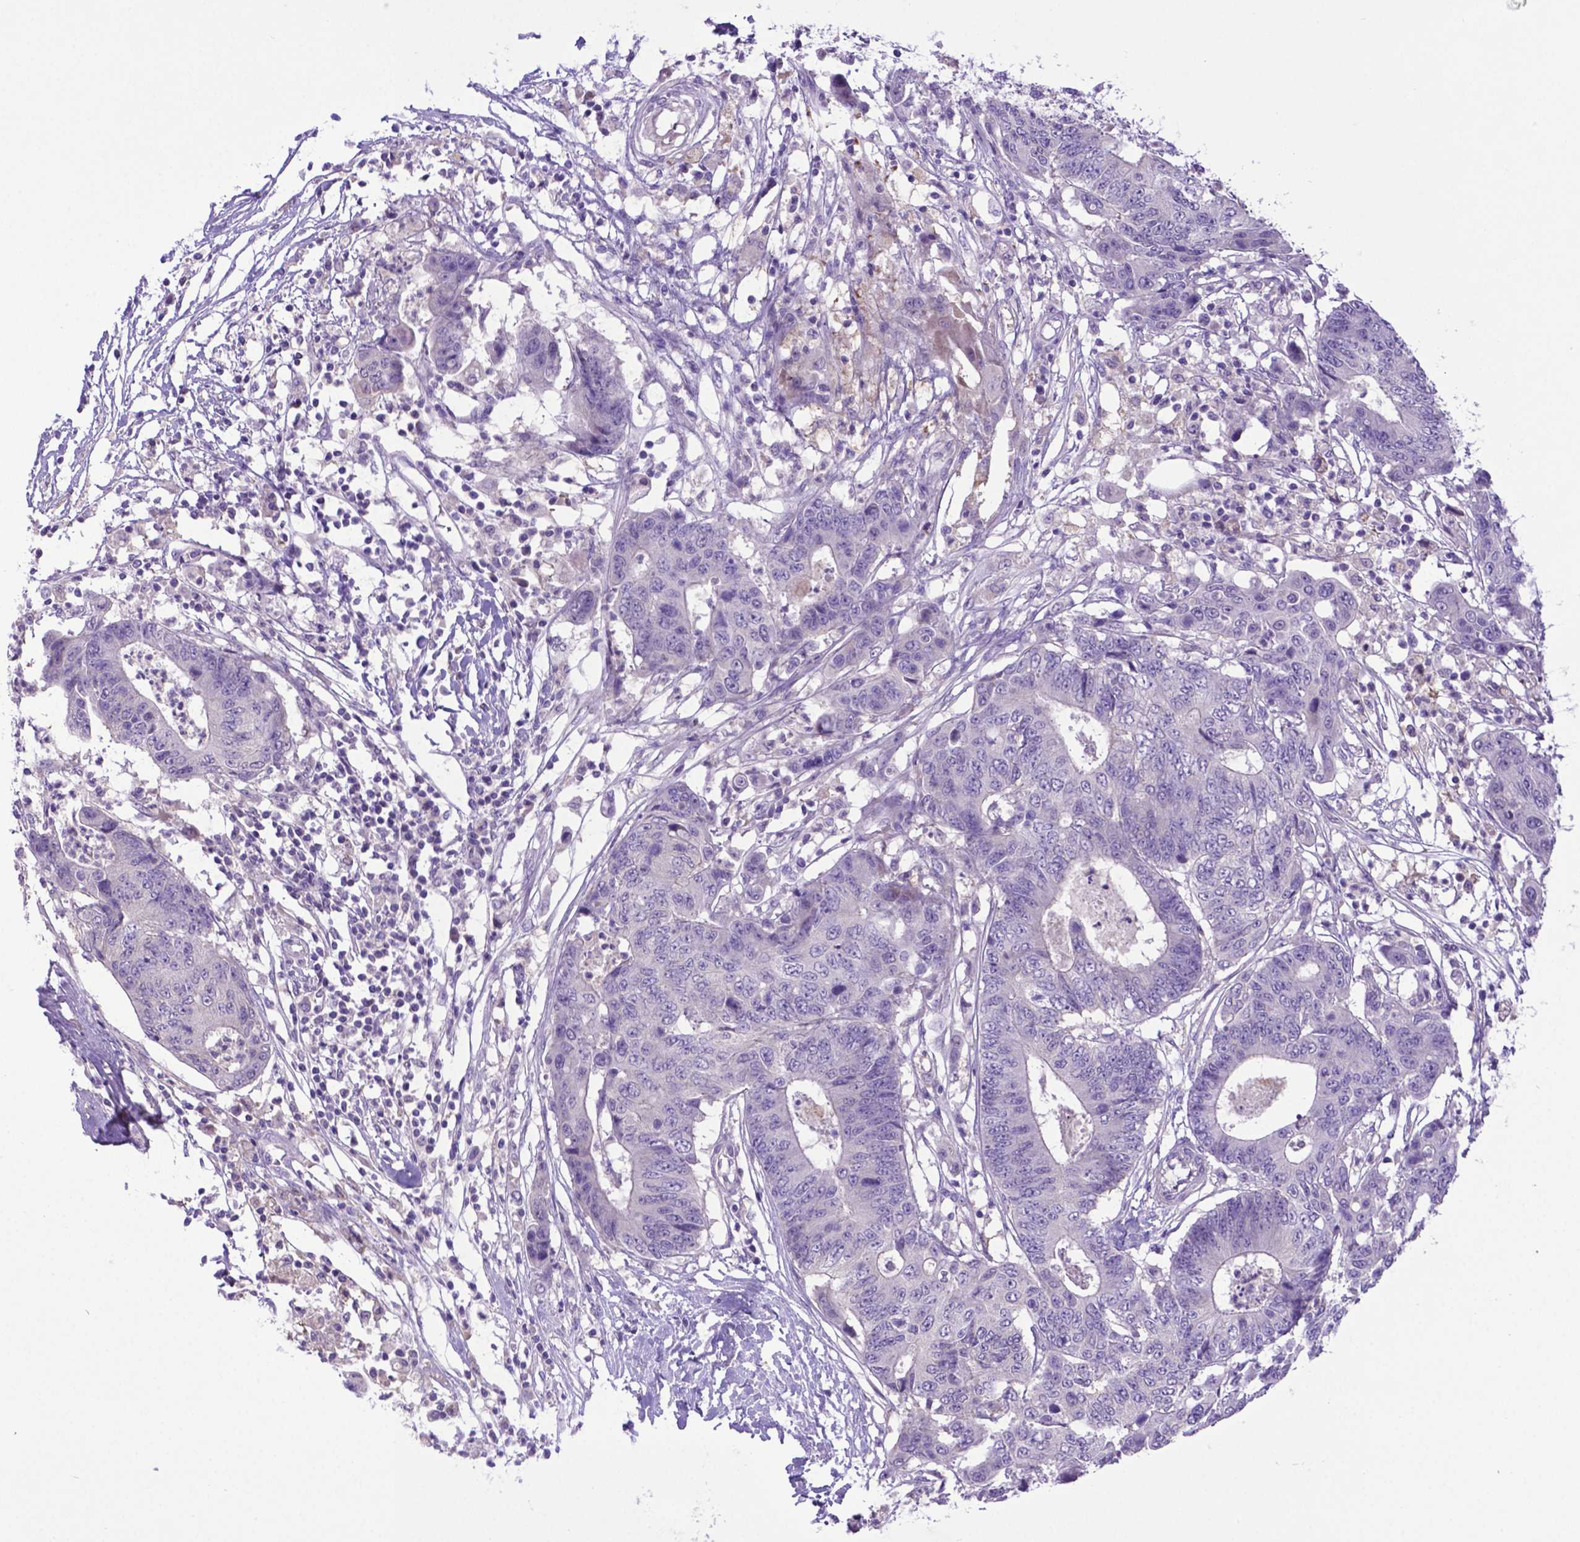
{"staining": {"intensity": "negative", "quantity": "none", "location": "none"}, "tissue": "colorectal cancer", "cell_type": "Tumor cells", "image_type": "cancer", "snomed": [{"axis": "morphology", "description": "Adenocarcinoma, NOS"}, {"axis": "topography", "description": "Colon"}], "caption": "An IHC micrograph of colorectal adenocarcinoma is shown. There is no staining in tumor cells of colorectal adenocarcinoma.", "gene": "ADRA2B", "patient": {"sex": "female", "age": 48}}